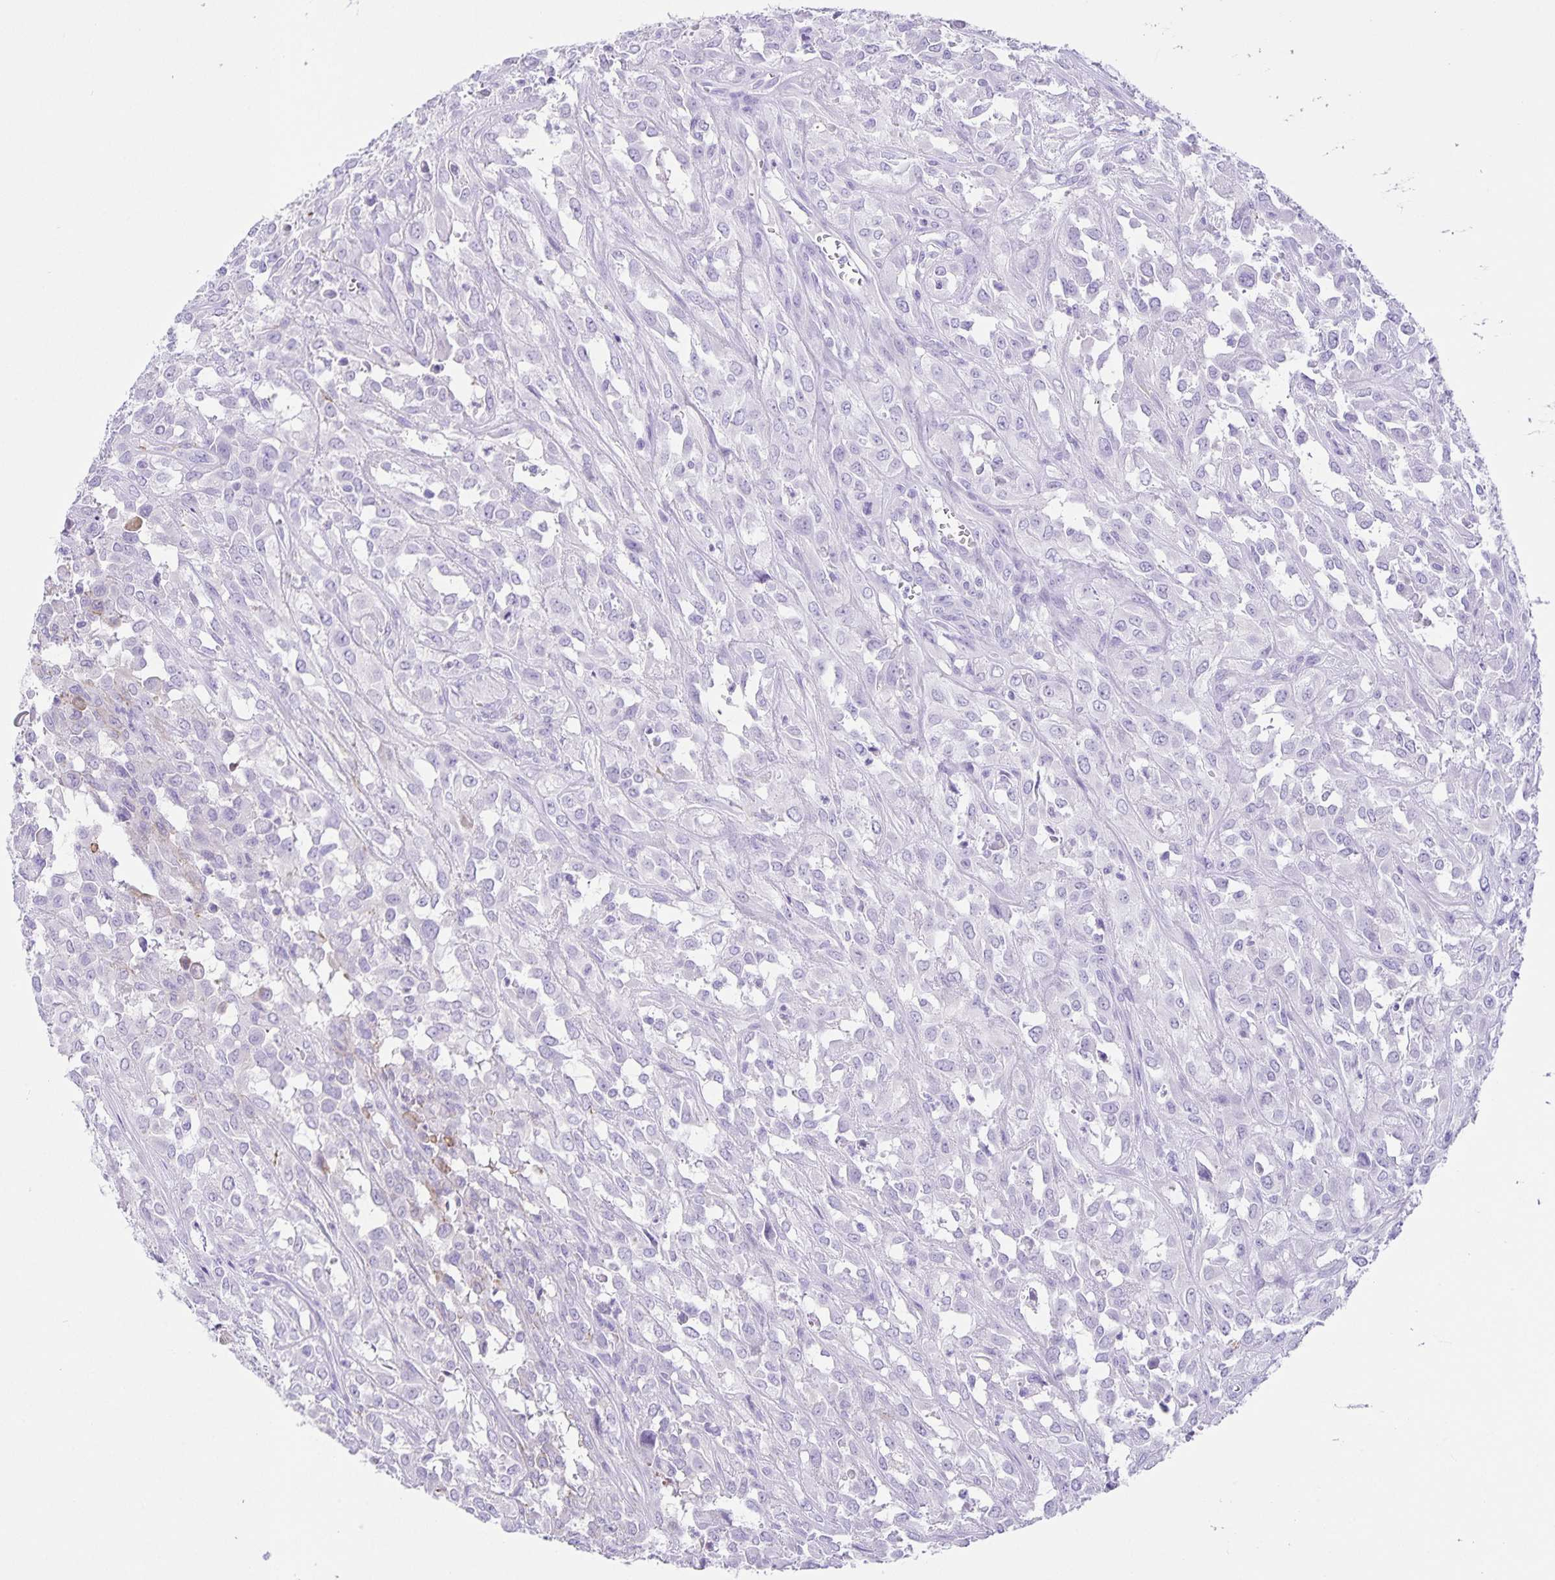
{"staining": {"intensity": "negative", "quantity": "none", "location": "none"}, "tissue": "urothelial cancer", "cell_type": "Tumor cells", "image_type": "cancer", "snomed": [{"axis": "morphology", "description": "Urothelial carcinoma, High grade"}, {"axis": "topography", "description": "Urinary bladder"}], "caption": "Immunohistochemistry (IHC) of human urothelial cancer shows no positivity in tumor cells. (DAB (3,3'-diaminobenzidine) immunohistochemistry (IHC), high magnification).", "gene": "UBQLN3", "patient": {"sex": "male", "age": 67}}